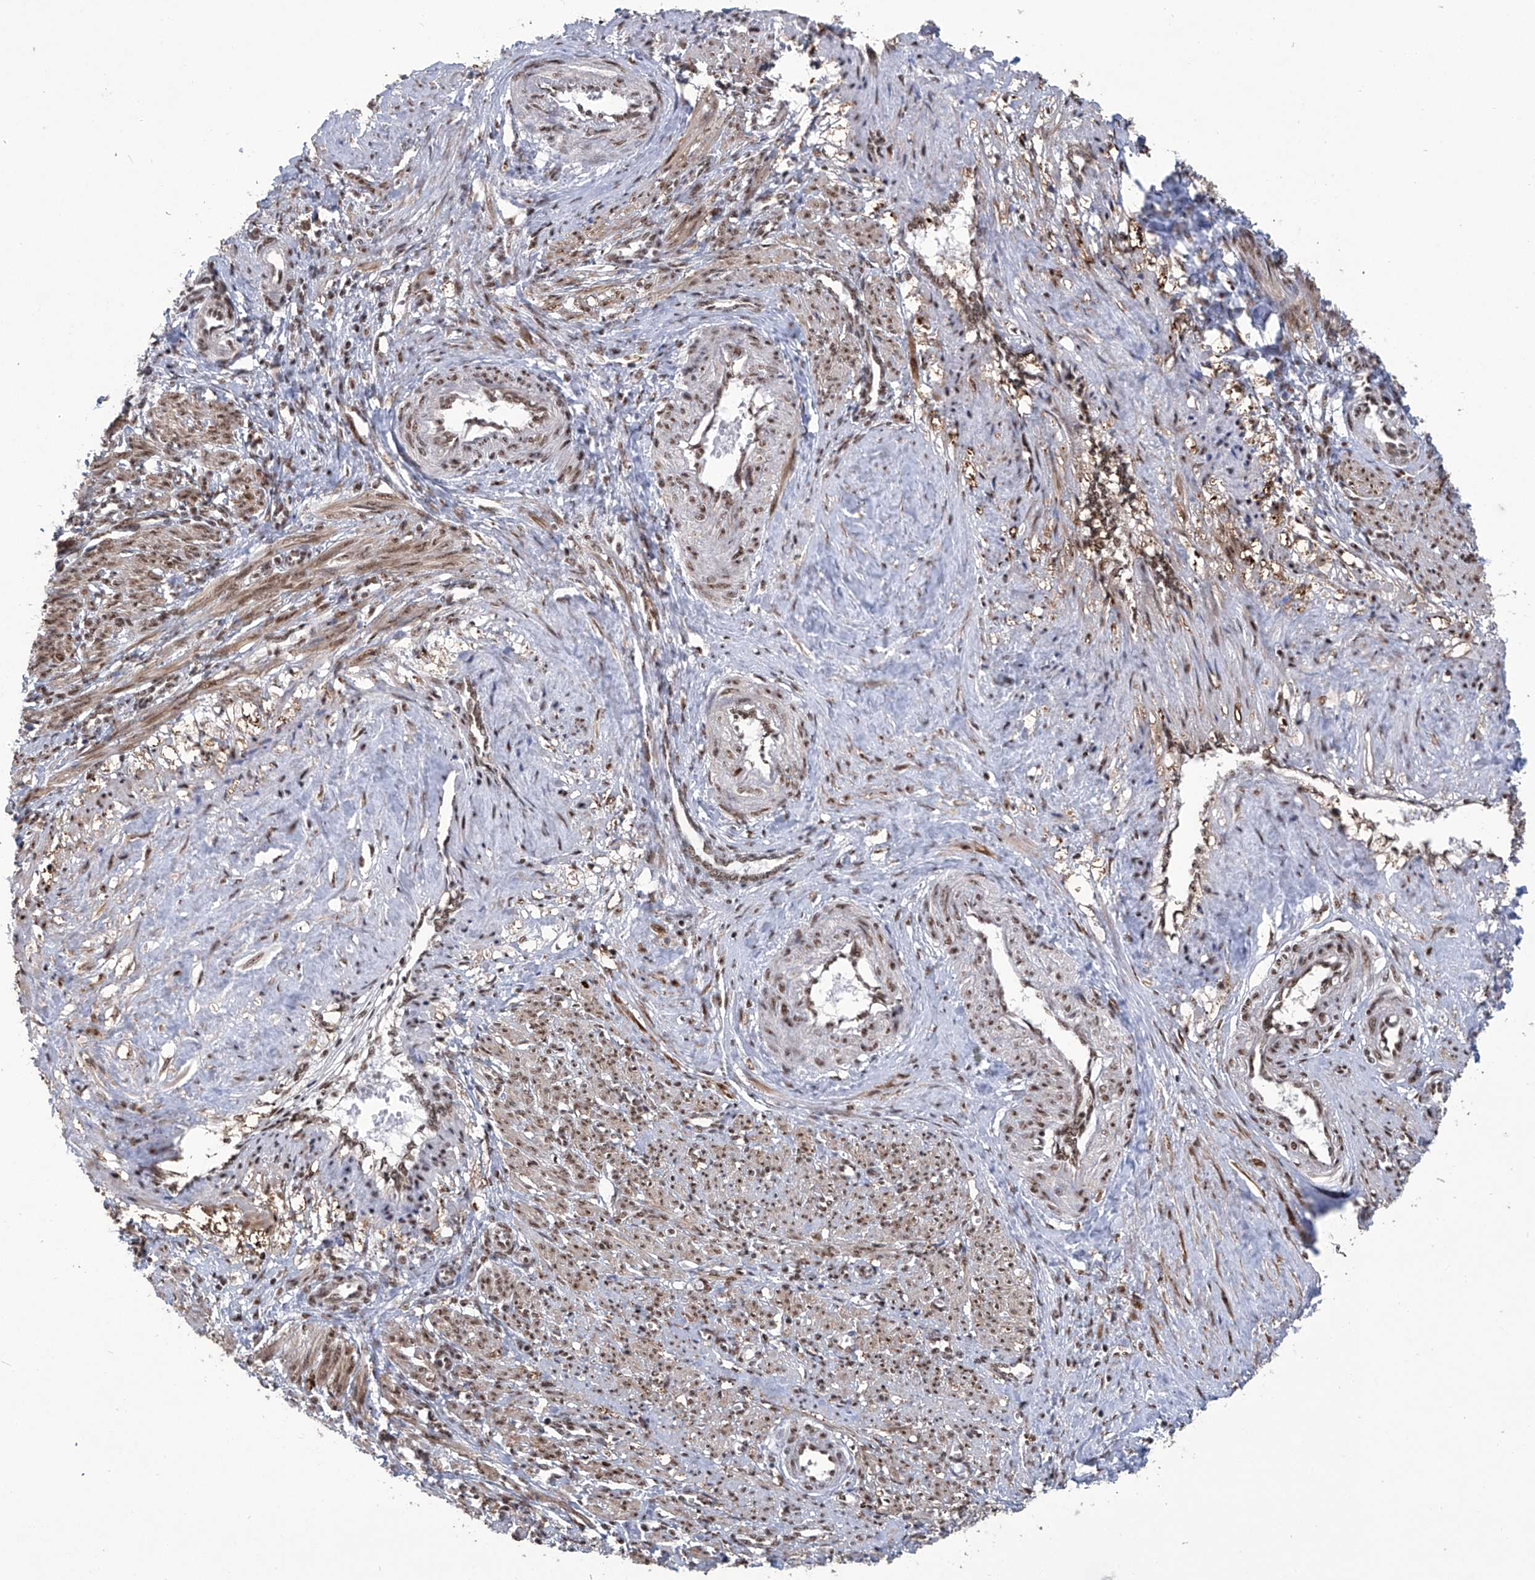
{"staining": {"intensity": "moderate", "quantity": ">75%", "location": "cytoplasmic/membranous,nuclear"}, "tissue": "smooth muscle", "cell_type": "Smooth muscle cells", "image_type": "normal", "snomed": [{"axis": "morphology", "description": "Normal tissue, NOS"}, {"axis": "topography", "description": "Endometrium"}], "caption": "Immunohistochemistry photomicrograph of unremarkable smooth muscle: human smooth muscle stained using IHC displays medium levels of moderate protein expression localized specifically in the cytoplasmic/membranous,nuclear of smooth muscle cells, appearing as a cytoplasmic/membranous,nuclear brown color.", "gene": "FBXL4", "patient": {"sex": "female", "age": 33}}